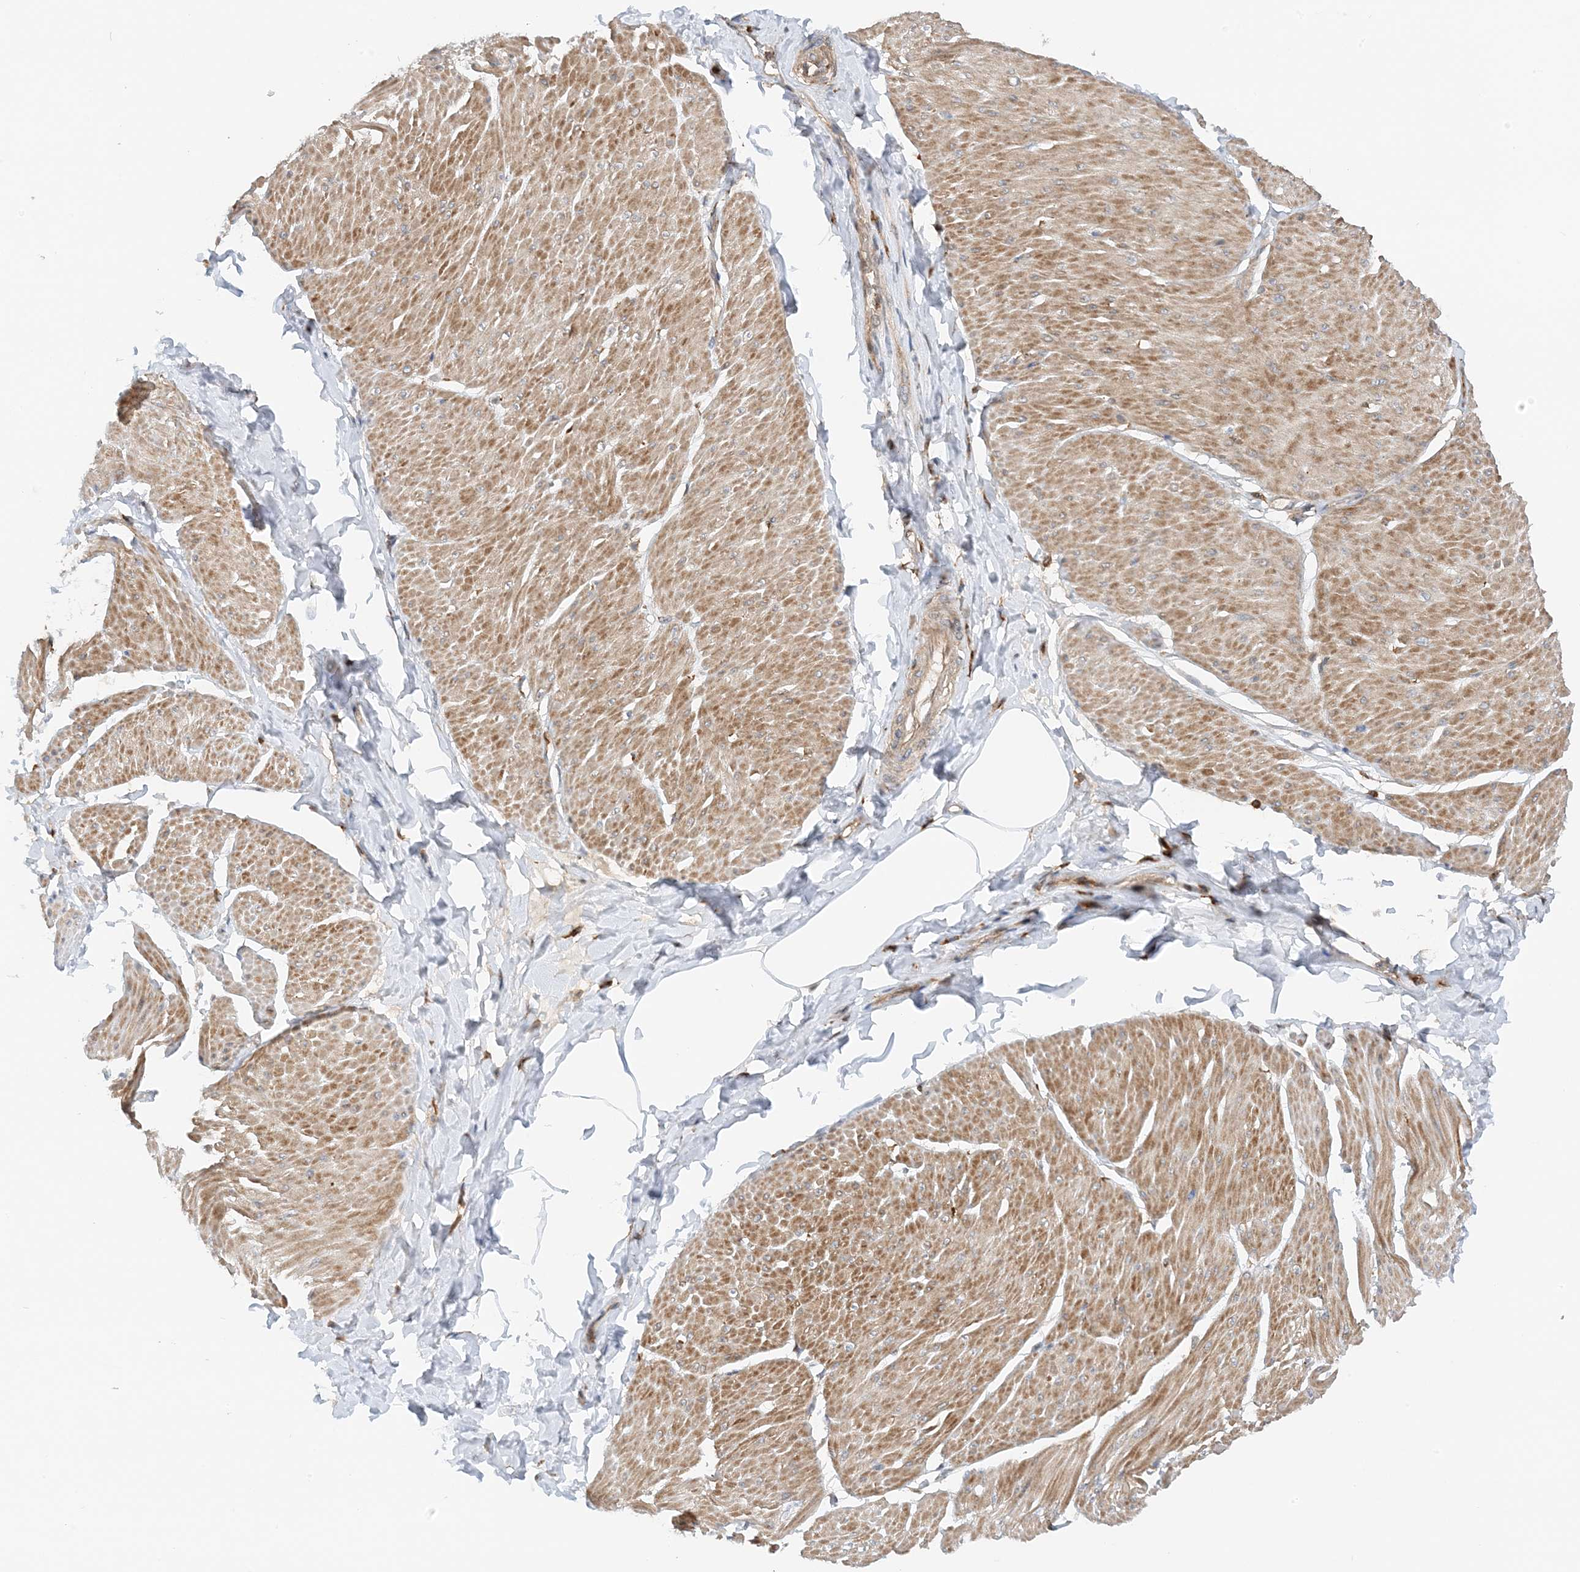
{"staining": {"intensity": "moderate", "quantity": ">75%", "location": "cytoplasmic/membranous"}, "tissue": "smooth muscle", "cell_type": "Smooth muscle cells", "image_type": "normal", "snomed": [{"axis": "morphology", "description": "Urothelial carcinoma, High grade"}, {"axis": "topography", "description": "Urinary bladder"}], "caption": "Unremarkable smooth muscle exhibits moderate cytoplasmic/membranous staining in approximately >75% of smooth muscle cells (Brightfield microscopy of DAB IHC at high magnification)..", "gene": "TATDN3", "patient": {"sex": "male", "age": 46}}